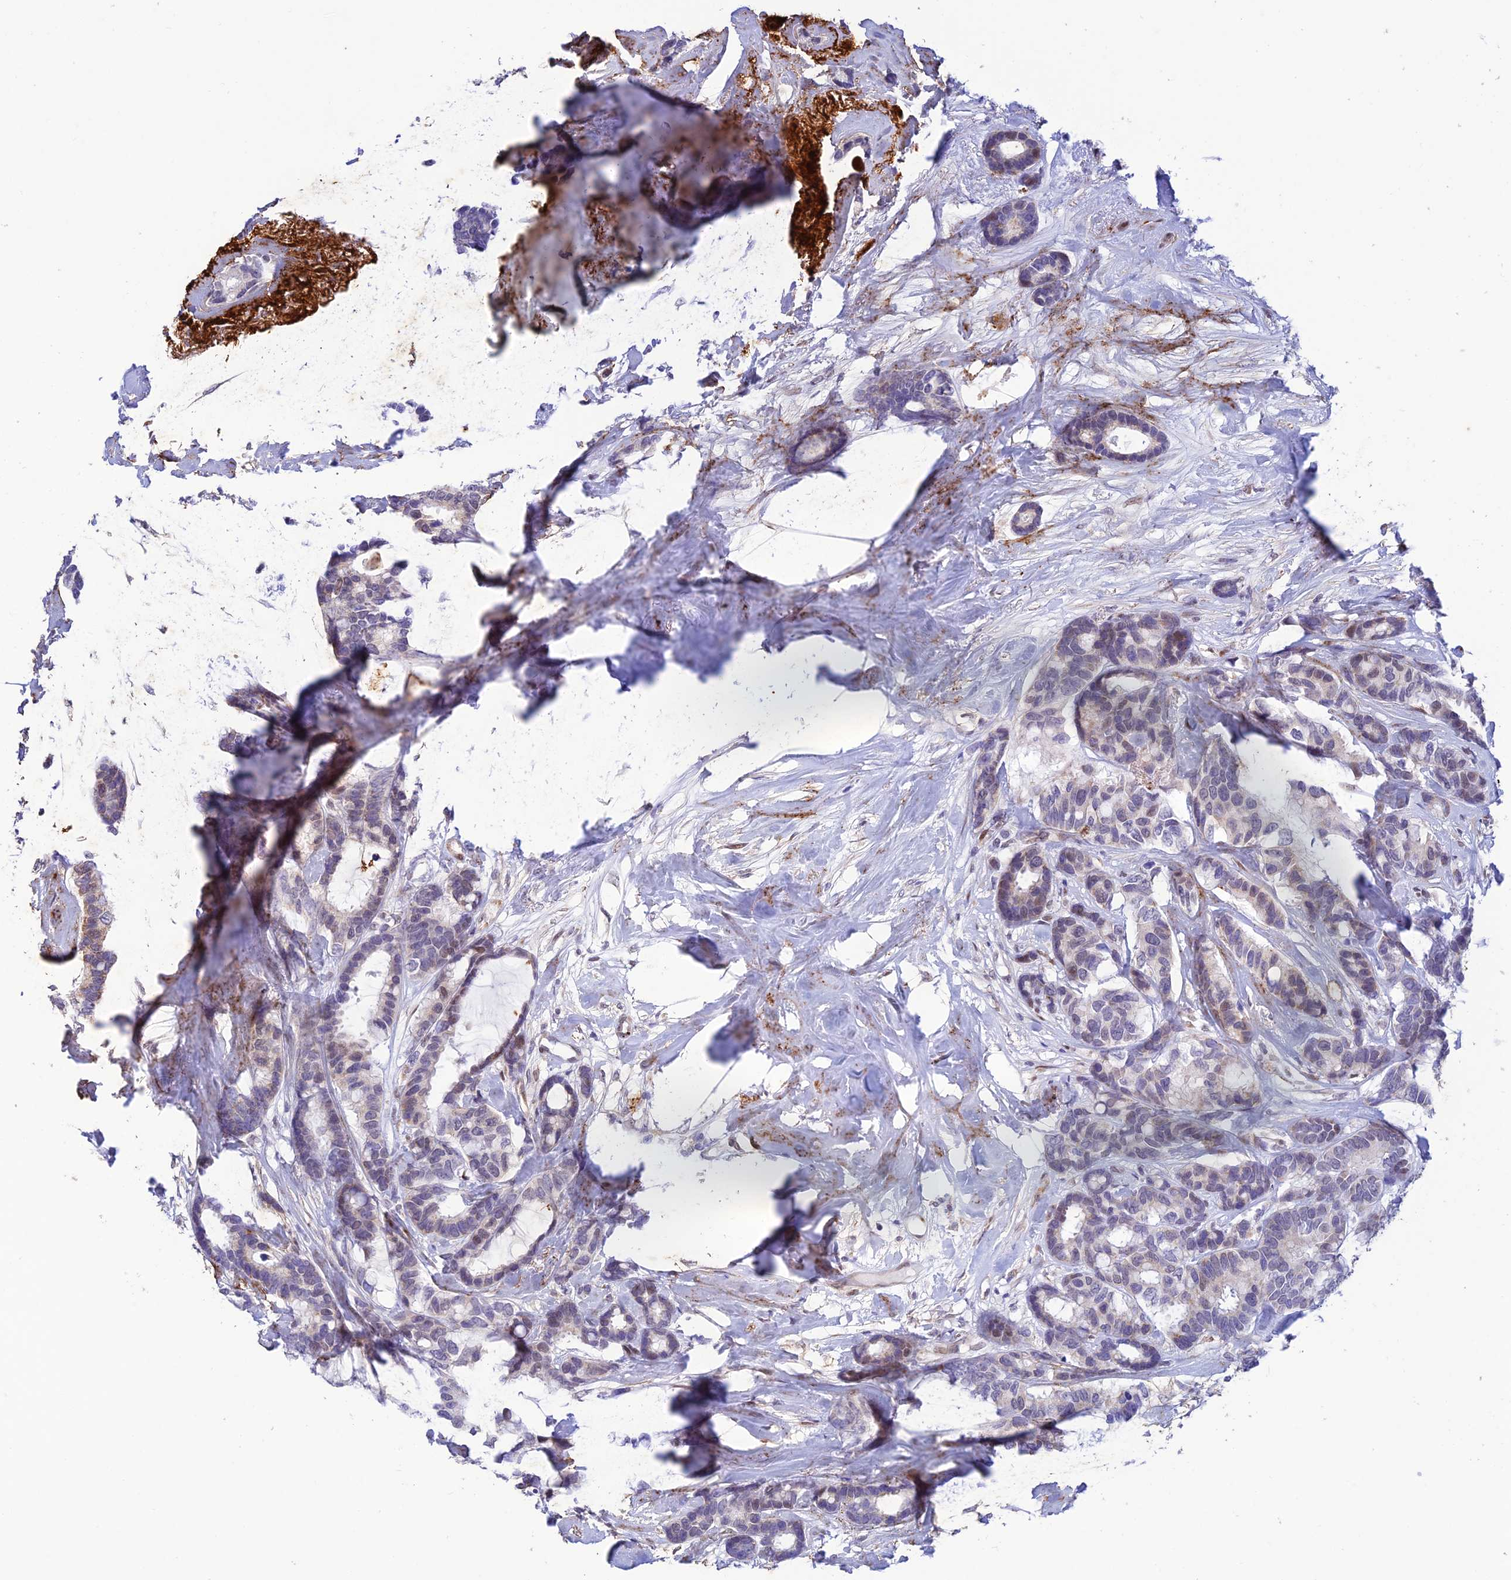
{"staining": {"intensity": "weak", "quantity": "<25%", "location": "cytoplasmic/membranous"}, "tissue": "breast cancer", "cell_type": "Tumor cells", "image_type": "cancer", "snomed": [{"axis": "morphology", "description": "Duct carcinoma"}, {"axis": "topography", "description": "Breast"}], "caption": "The photomicrograph displays no staining of tumor cells in breast cancer. (Stains: DAB immunohistochemistry (IHC) with hematoxylin counter stain, Microscopy: brightfield microscopy at high magnification).", "gene": "WDR55", "patient": {"sex": "female", "age": 87}}